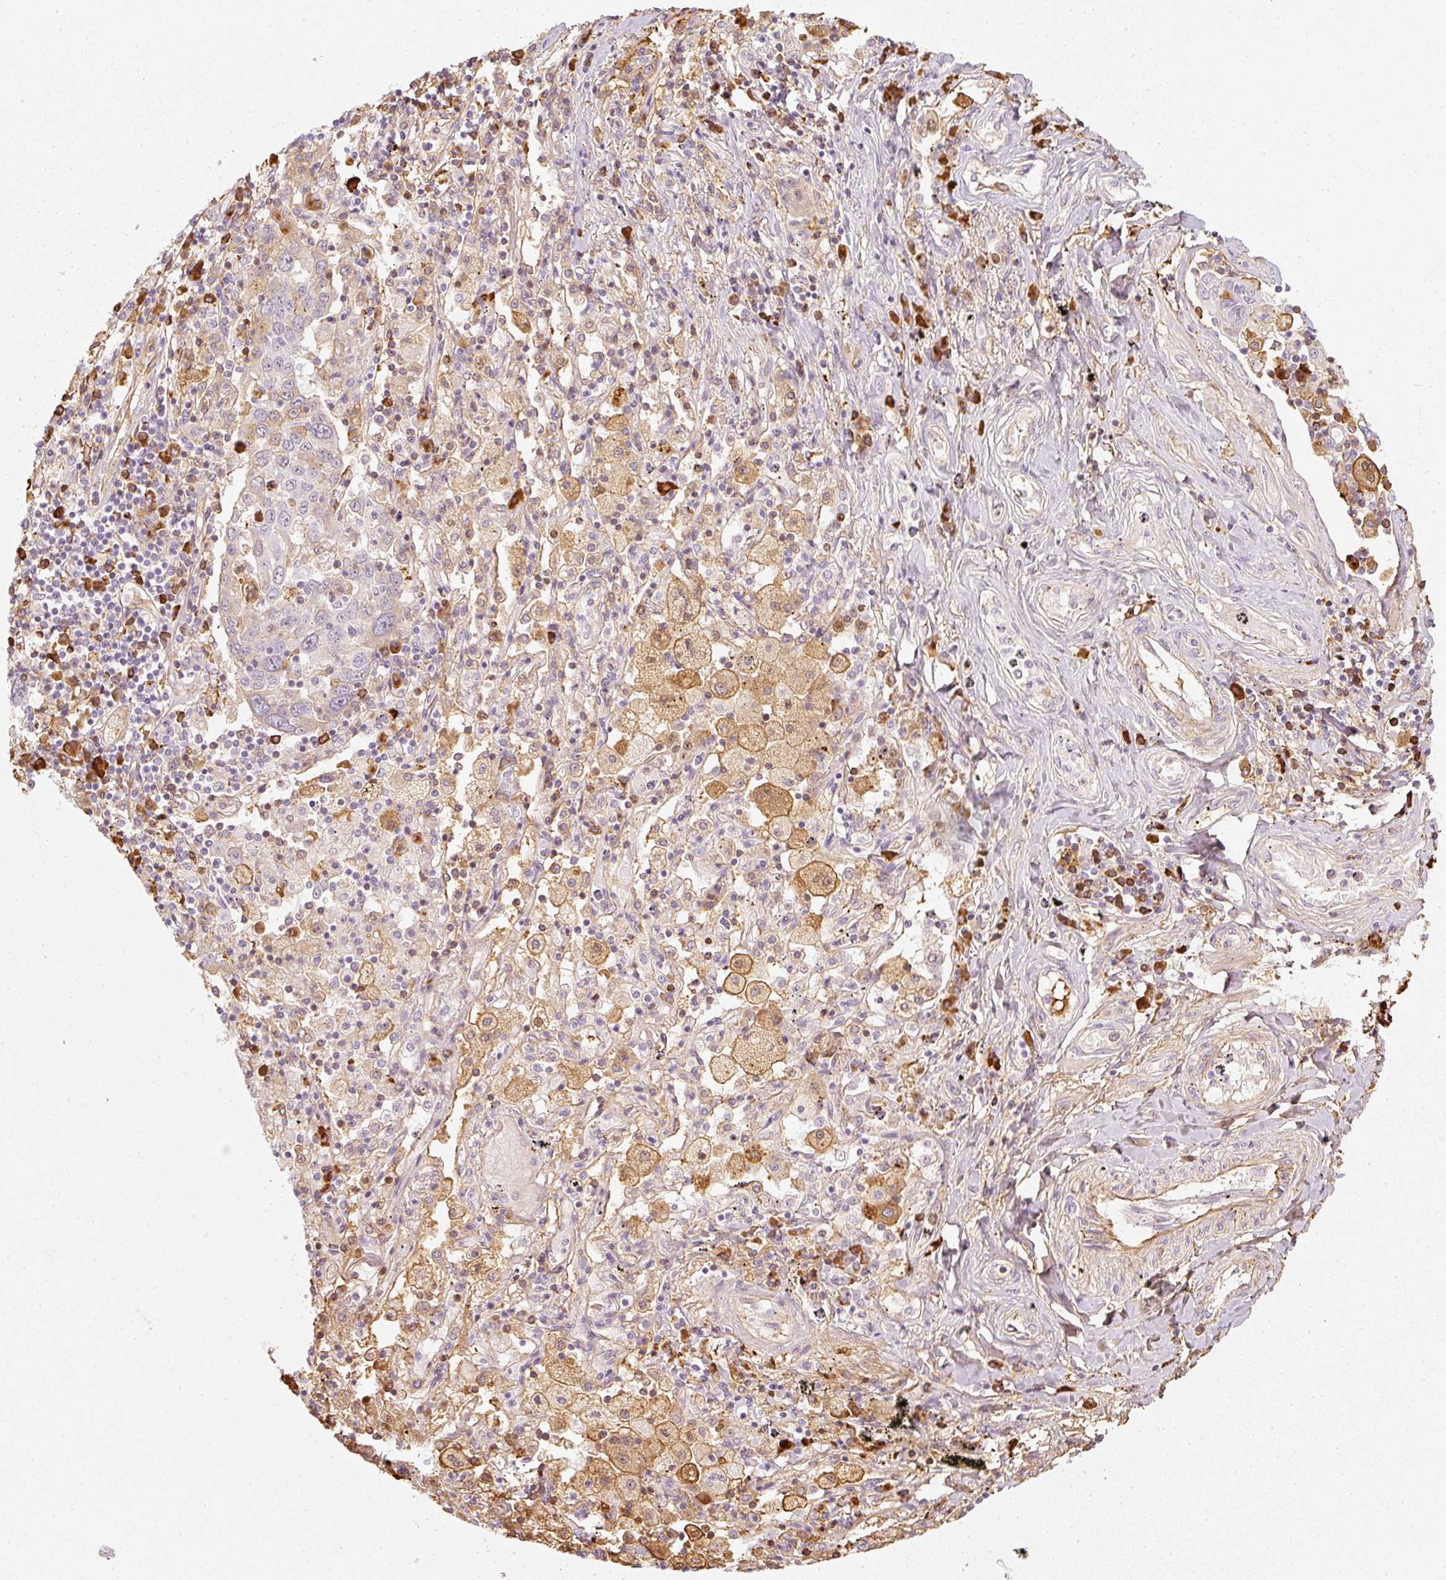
{"staining": {"intensity": "moderate", "quantity": "<25%", "location": "cytoplasmic/membranous"}, "tissue": "lung cancer", "cell_type": "Tumor cells", "image_type": "cancer", "snomed": [{"axis": "morphology", "description": "Squamous cell carcinoma, NOS"}, {"axis": "topography", "description": "Lung"}], "caption": "DAB immunohistochemical staining of squamous cell carcinoma (lung) displays moderate cytoplasmic/membranous protein positivity in approximately <25% of tumor cells.", "gene": "VCAM1", "patient": {"sex": "male", "age": 65}}